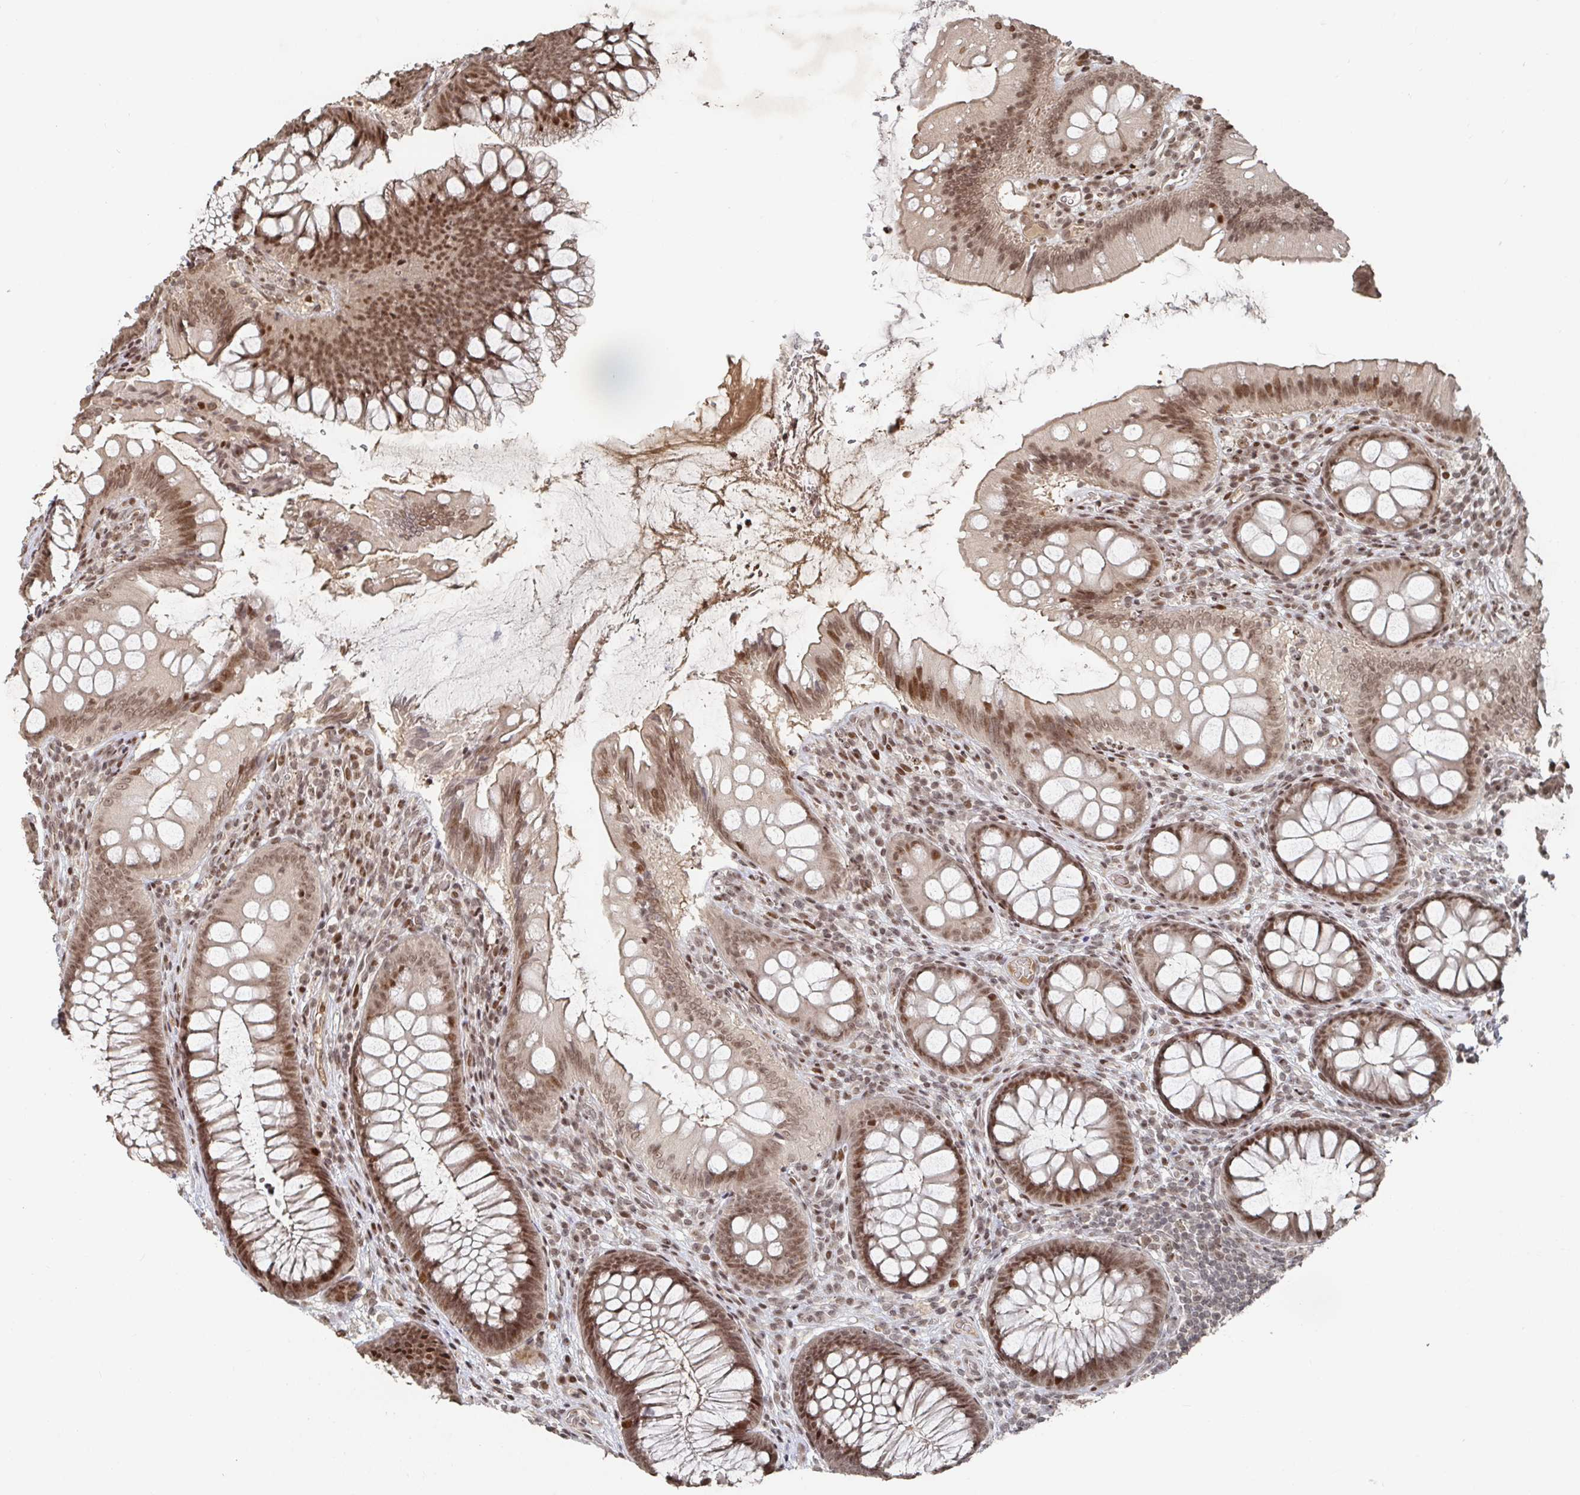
{"staining": {"intensity": "moderate", "quantity": ">75%", "location": "nuclear"}, "tissue": "colon", "cell_type": "Endothelial cells", "image_type": "normal", "snomed": [{"axis": "morphology", "description": "Normal tissue, NOS"}, {"axis": "morphology", "description": "Adenoma, NOS"}, {"axis": "topography", "description": "Soft tissue"}, {"axis": "topography", "description": "Colon"}], "caption": "Endothelial cells reveal moderate nuclear positivity in approximately >75% of cells in benign colon.", "gene": "ZDHHC12", "patient": {"sex": "male", "age": 47}}